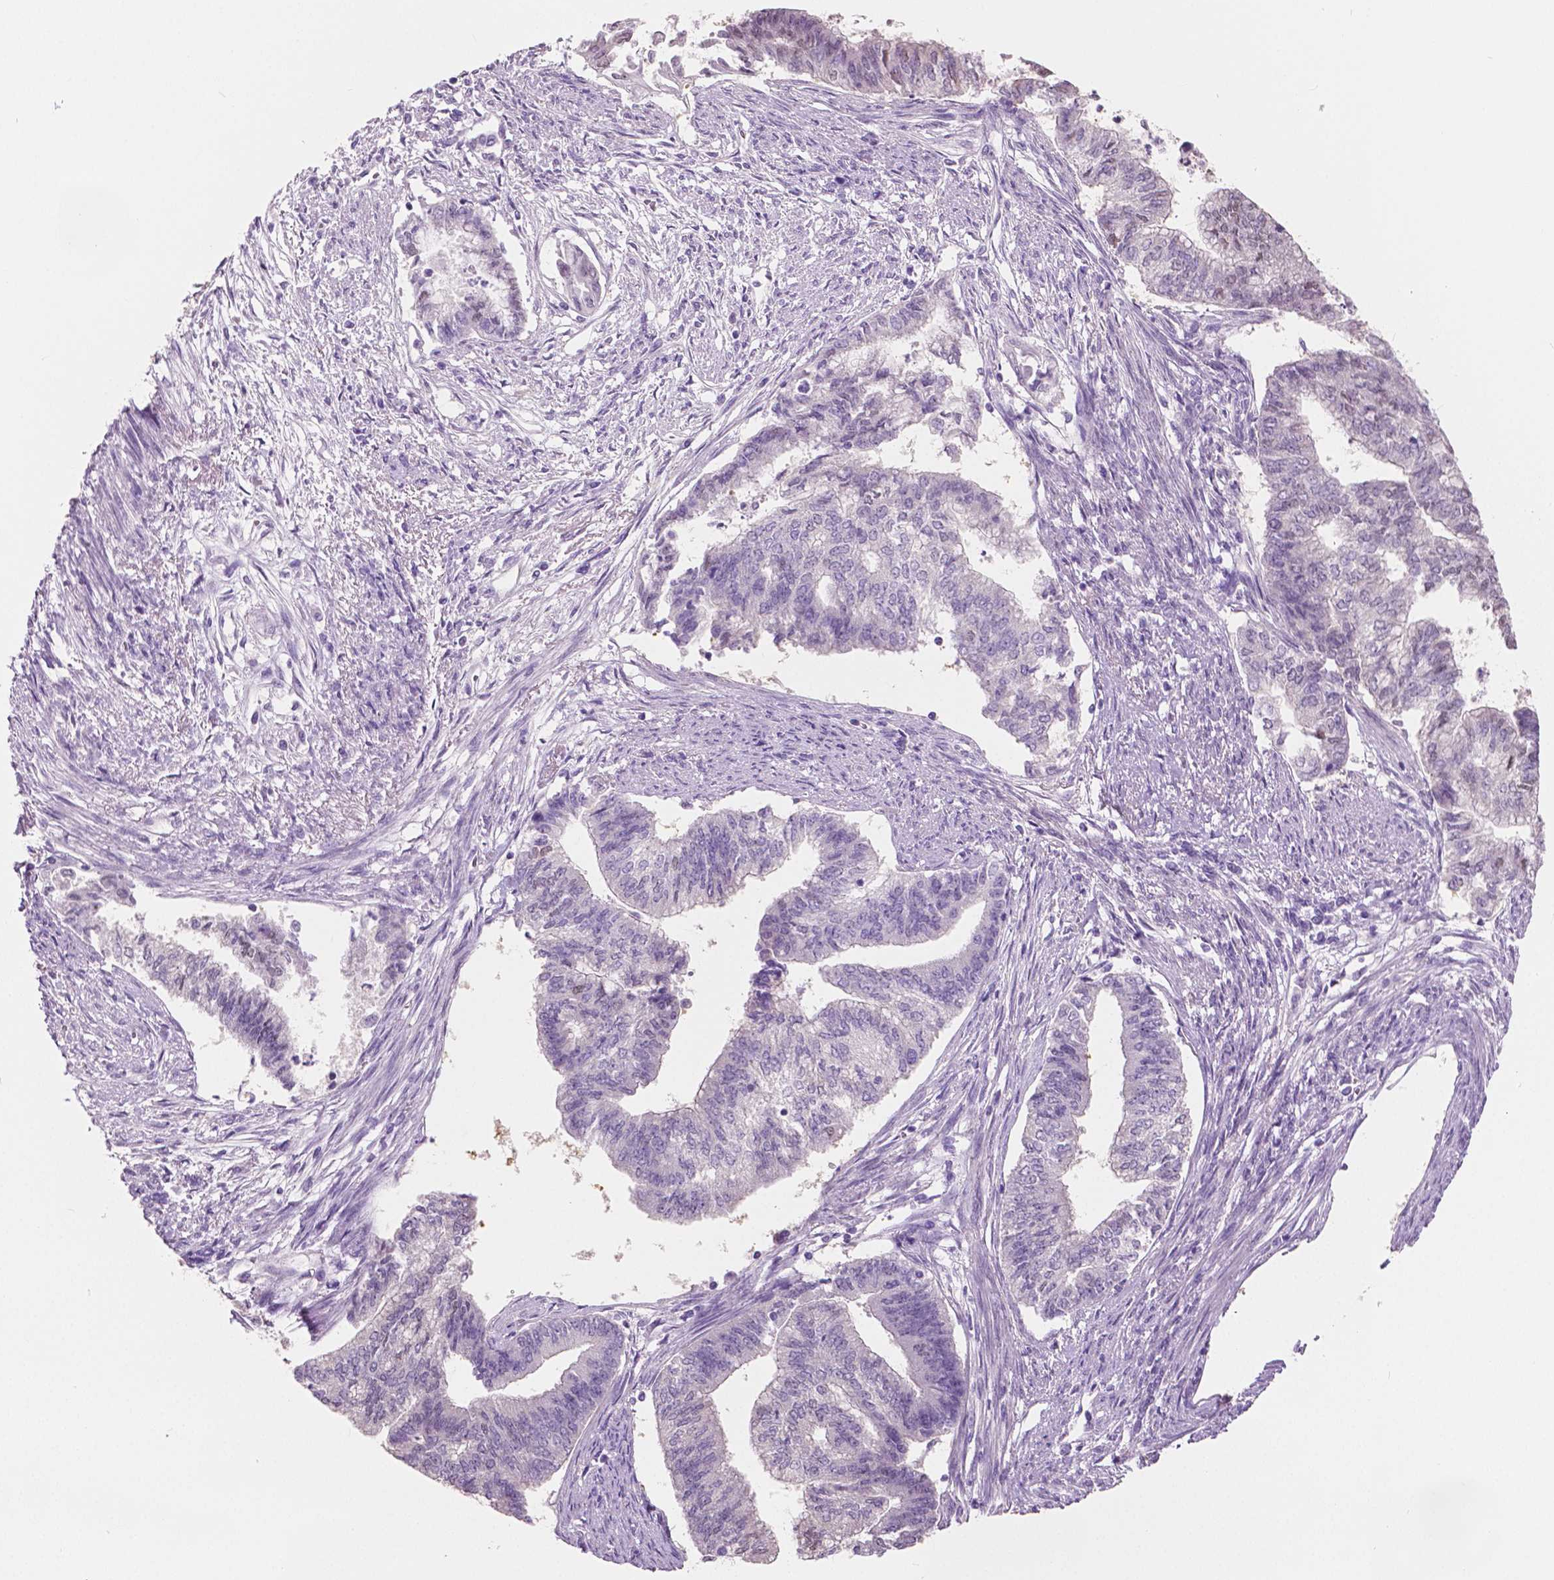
{"staining": {"intensity": "weak", "quantity": "<25%", "location": "nuclear"}, "tissue": "endometrial cancer", "cell_type": "Tumor cells", "image_type": "cancer", "snomed": [{"axis": "morphology", "description": "Adenocarcinoma, NOS"}, {"axis": "topography", "description": "Endometrium"}], "caption": "Tumor cells show no significant protein positivity in endometrial cancer.", "gene": "TKFC", "patient": {"sex": "female", "age": 65}}